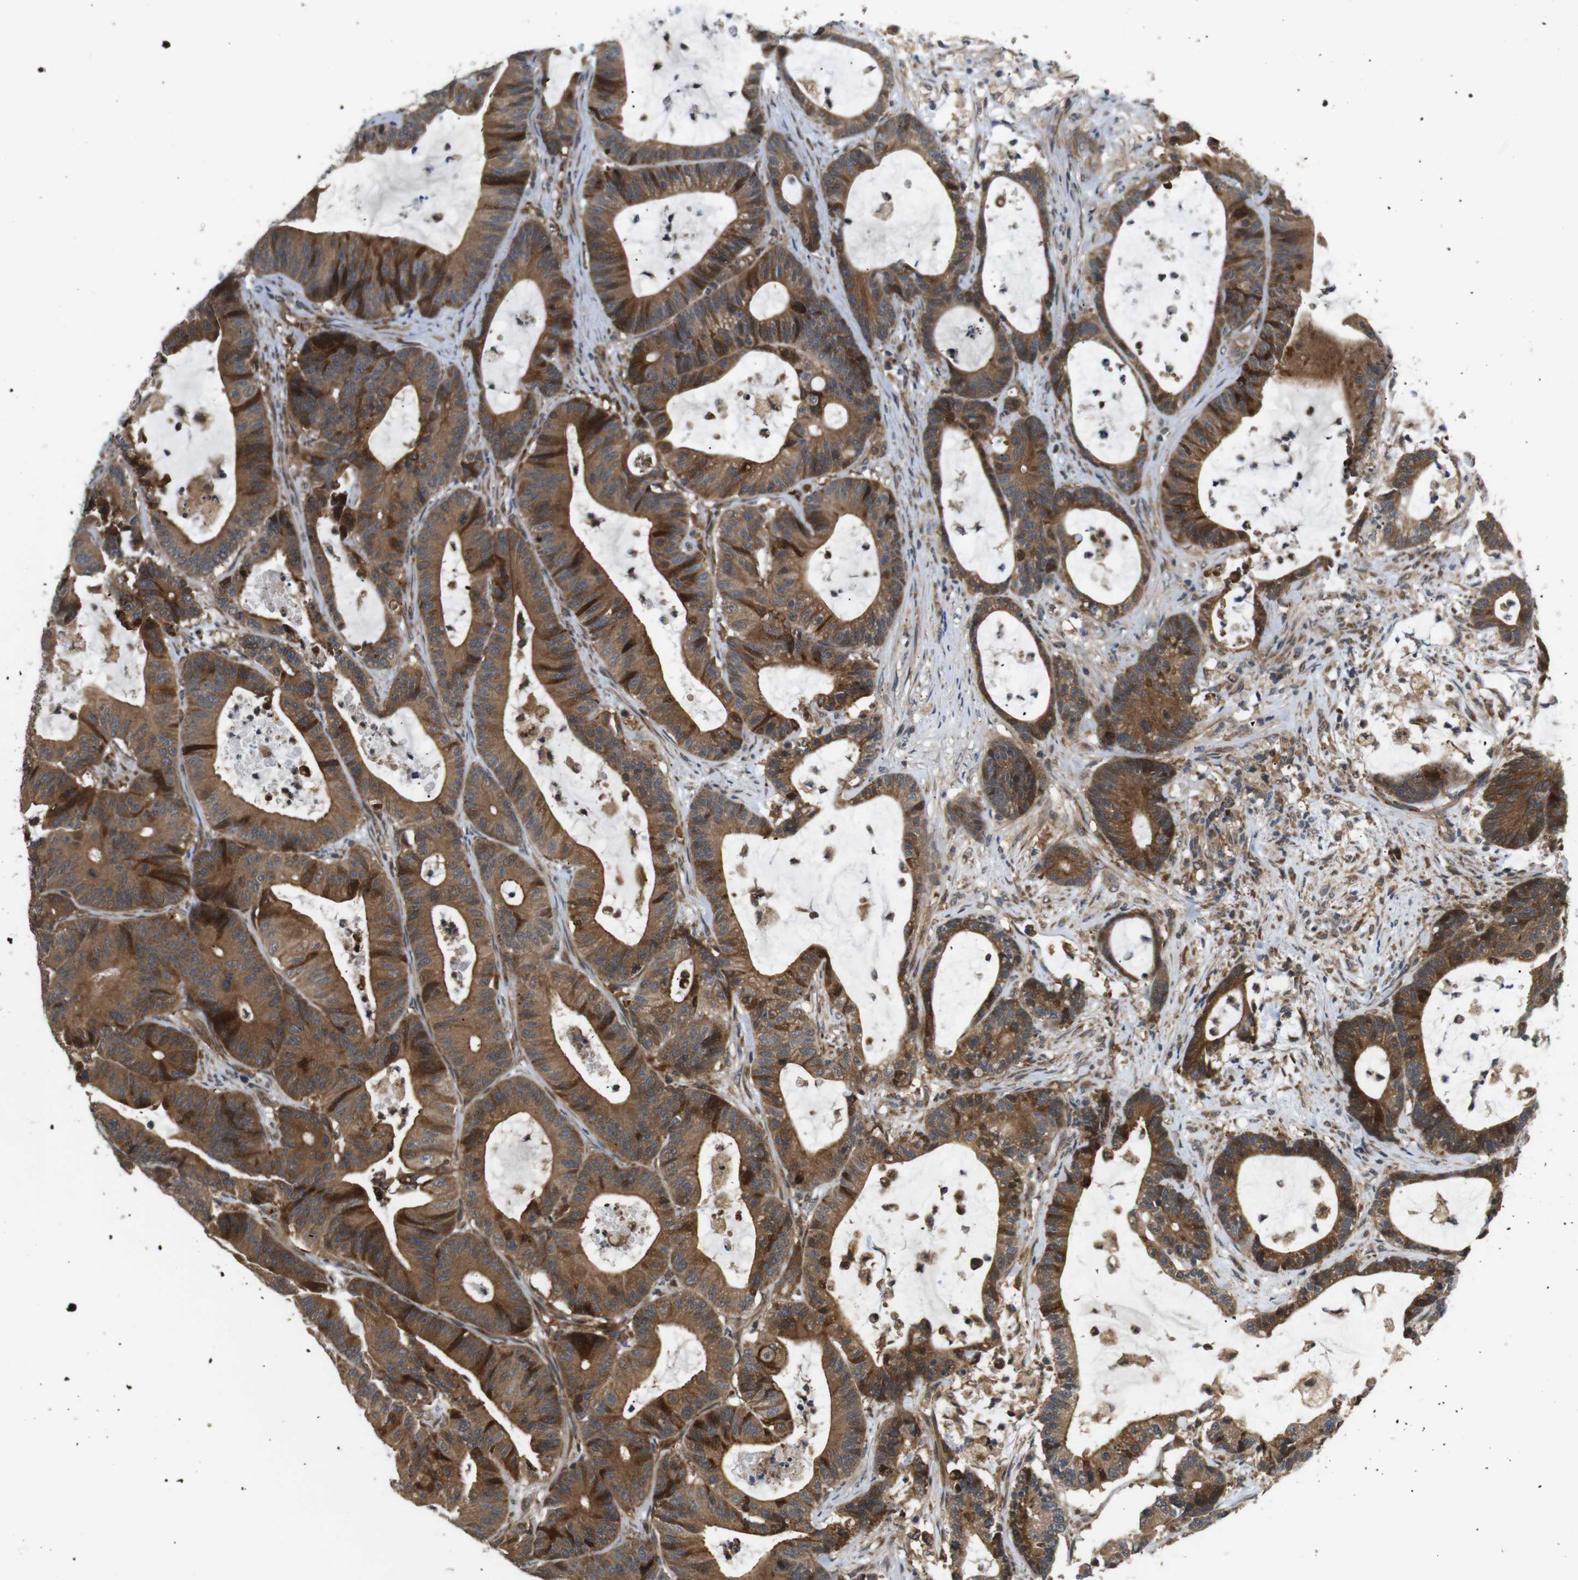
{"staining": {"intensity": "moderate", "quantity": ">75%", "location": "cytoplasmic/membranous"}, "tissue": "colorectal cancer", "cell_type": "Tumor cells", "image_type": "cancer", "snomed": [{"axis": "morphology", "description": "Adenocarcinoma, NOS"}, {"axis": "topography", "description": "Colon"}], "caption": "Immunohistochemistry (IHC) (DAB) staining of colorectal adenocarcinoma displays moderate cytoplasmic/membranous protein expression in approximately >75% of tumor cells. (DAB (3,3'-diaminobenzidine) IHC with brightfield microscopy, high magnification).", "gene": "EPHB2", "patient": {"sex": "female", "age": 84}}